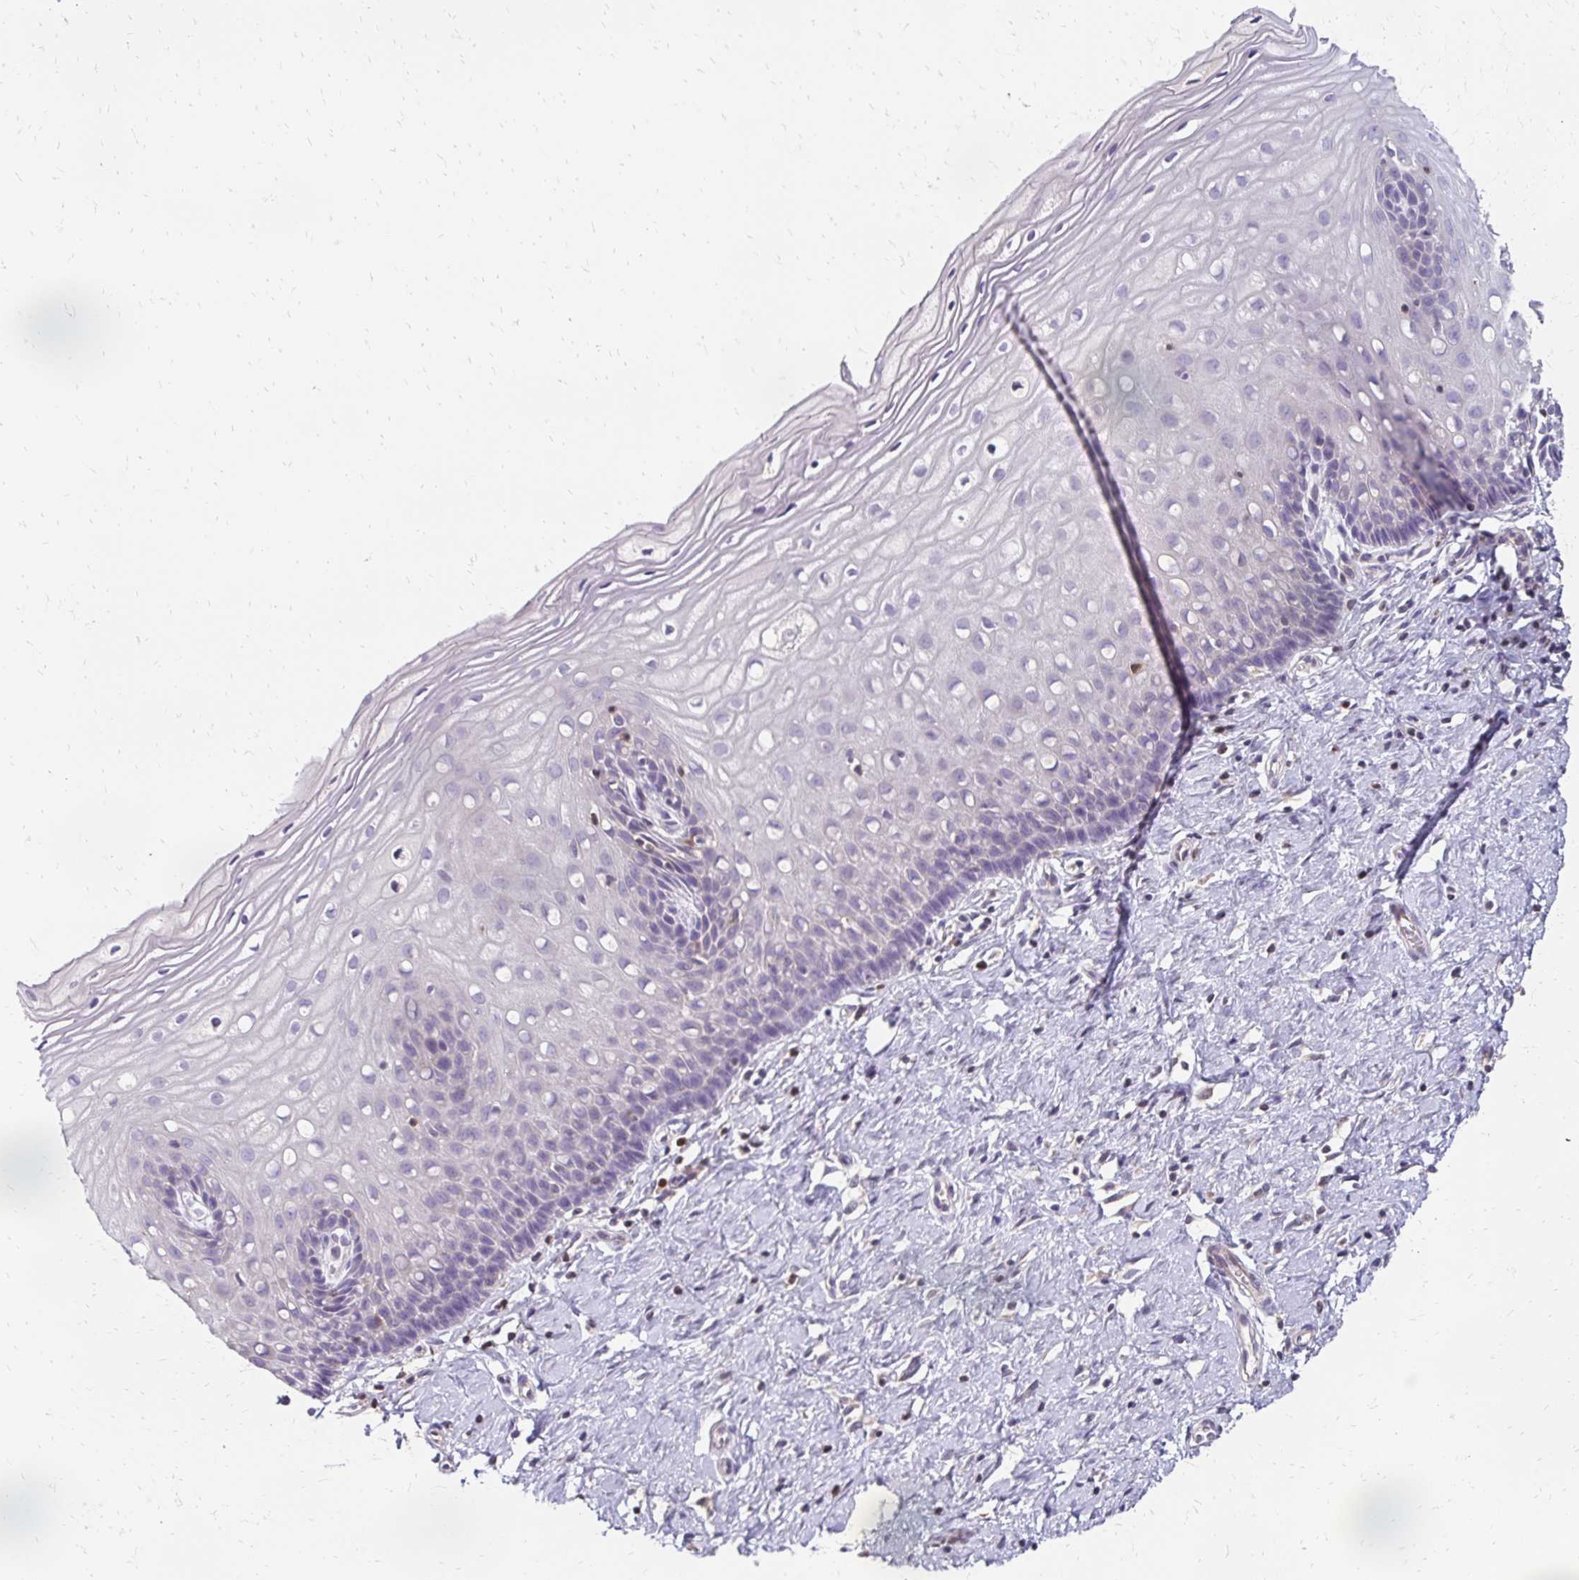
{"staining": {"intensity": "moderate", "quantity": ">75%", "location": "cytoplasmic/membranous"}, "tissue": "cervix", "cell_type": "Glandular cells", "image_type": "normal", "snomed": [{"axis": "morphology", "description": "Normal tissue, NOS"}, {"axis": "topography", "description": "Cervix"}], "caption": "A medium amount of moderate cytoplasmic/membranous positivity is appreciated in about >75% of glandular cells in normal cervix. (Stains: DAB in brown, nuclei in blue, Microscopy: brightfield microscopy at high magnification).", "gene": "DTNB", "patient": {"sex": "female", "age": 37}}